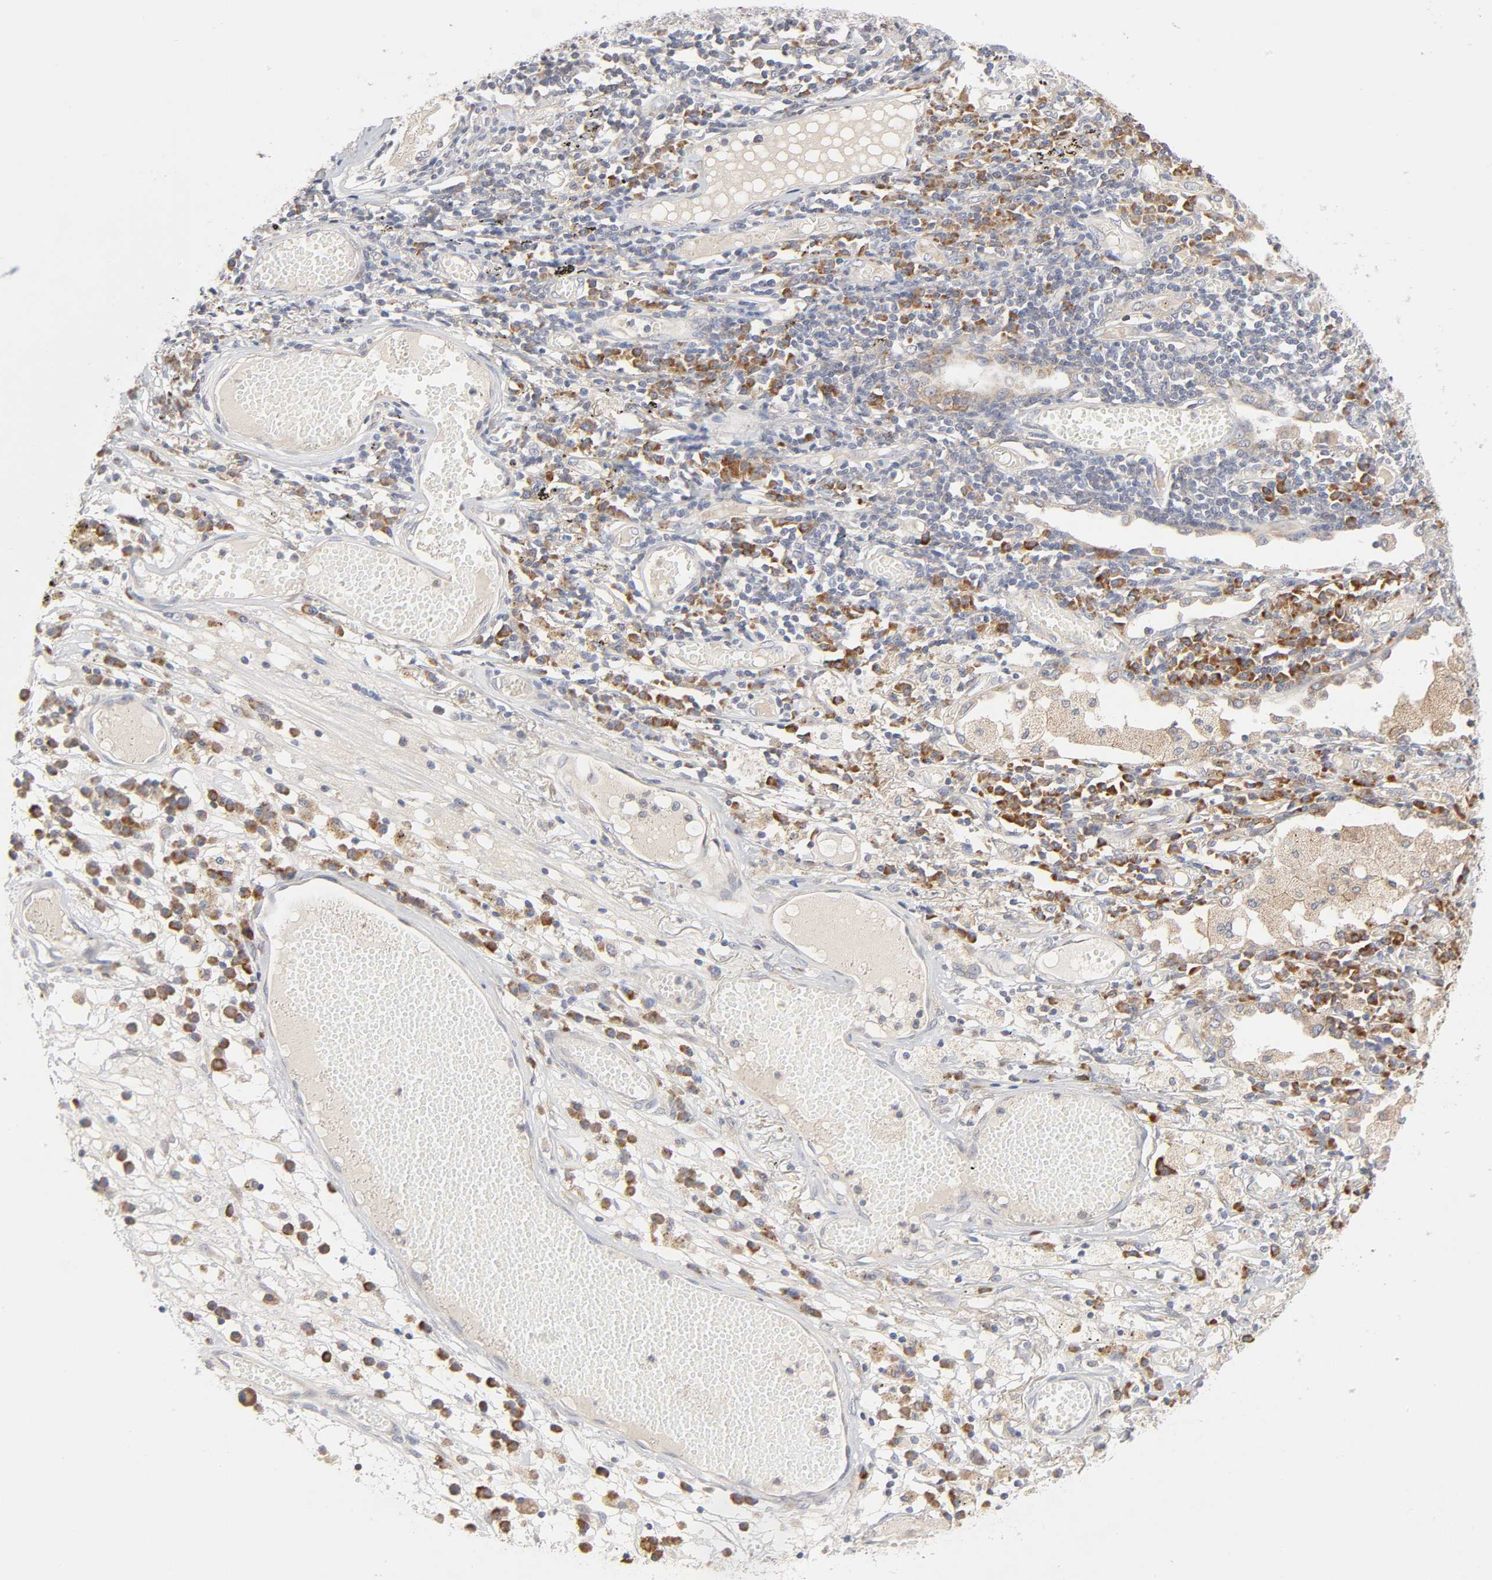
{"staining": {"intensity": "weak", "quantity": ">75%", "location": "cytoplasmic/membranous"}, "tissue": "lung cancer", "cell_type": "Tumor cells", "image_type": "cancer", "snomed": [{"axis": "morphology", "description": "Squamous cell carcinoma, NOS"}, {"axis": "topography", "description": "Lung"}], "caption": "High-magnification brightfield microscopy of lung squamous cell carcinoma stained with DAB (3,3'-diaminobenzidine) (brown) and counterstained with hematoxylin (blue). tumor cells exhibit weak cytoplasmic/membranous expression is seen in about>75% of cells. The protein of interest is shown in brown color, while the nuclei are stained blue.", "gene": "IL4R", "patient": {"sex": "male", "age": 71}}